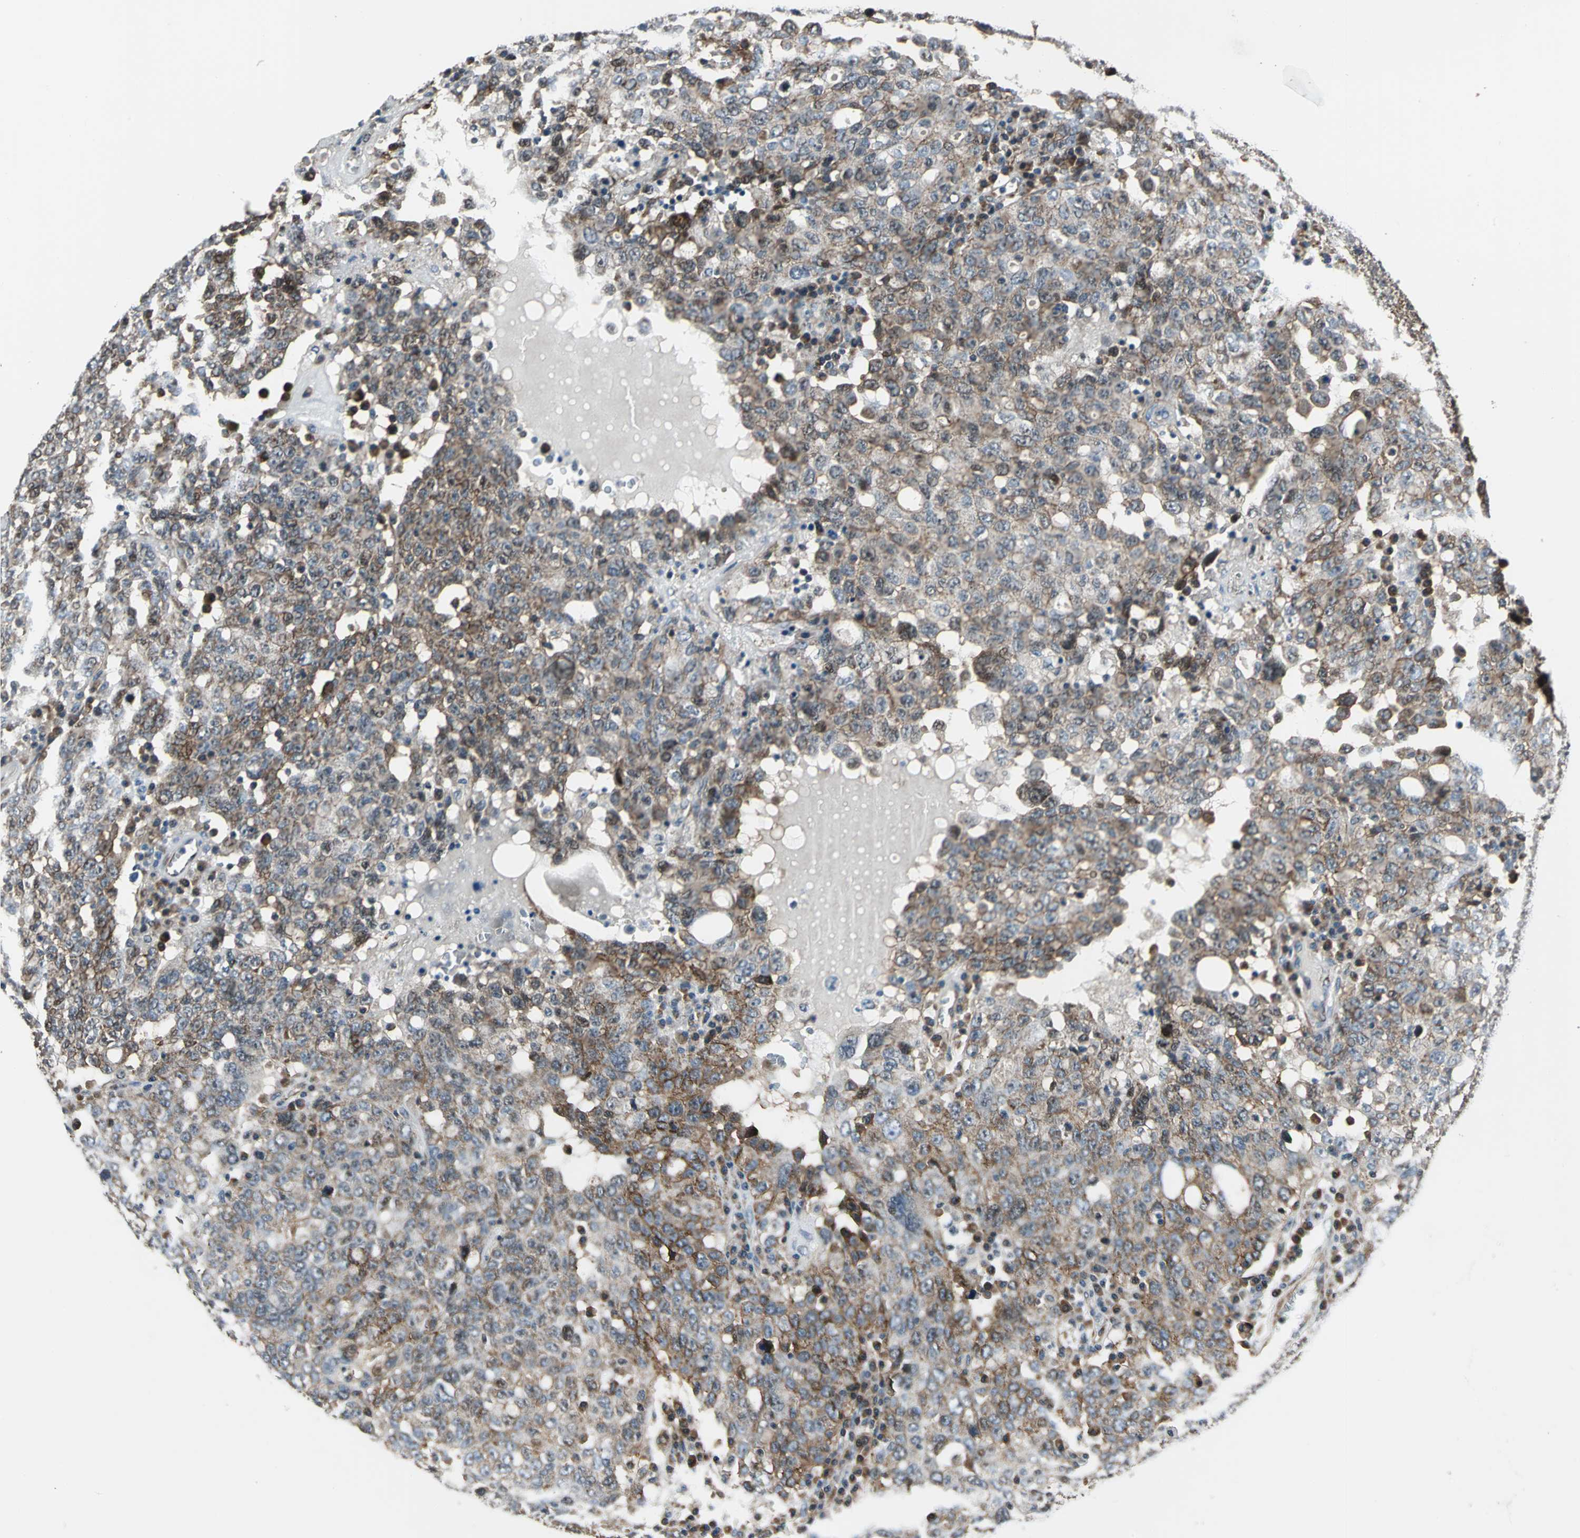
{"staining": {"intensity": "moderate", "quantity": ">75%", "location": "cytoplasmic/membranous"}, "tissue": "ovarian cancer", "cell_type": "Tumor cells", "image_type": "cancer", "snomed": [{"axis": "morphology", "description": "Carcinoma, endometroid"}, {"axis": "topography", "description": "Ovary"}], "caption": "Moderate cytoplasmic/membranous positivity for a protein is seen in about >75% of tumor cells of ovarian cancer using IHC.", "gene": "EXD2", "patient": {"sex": "female", "age": 62}}